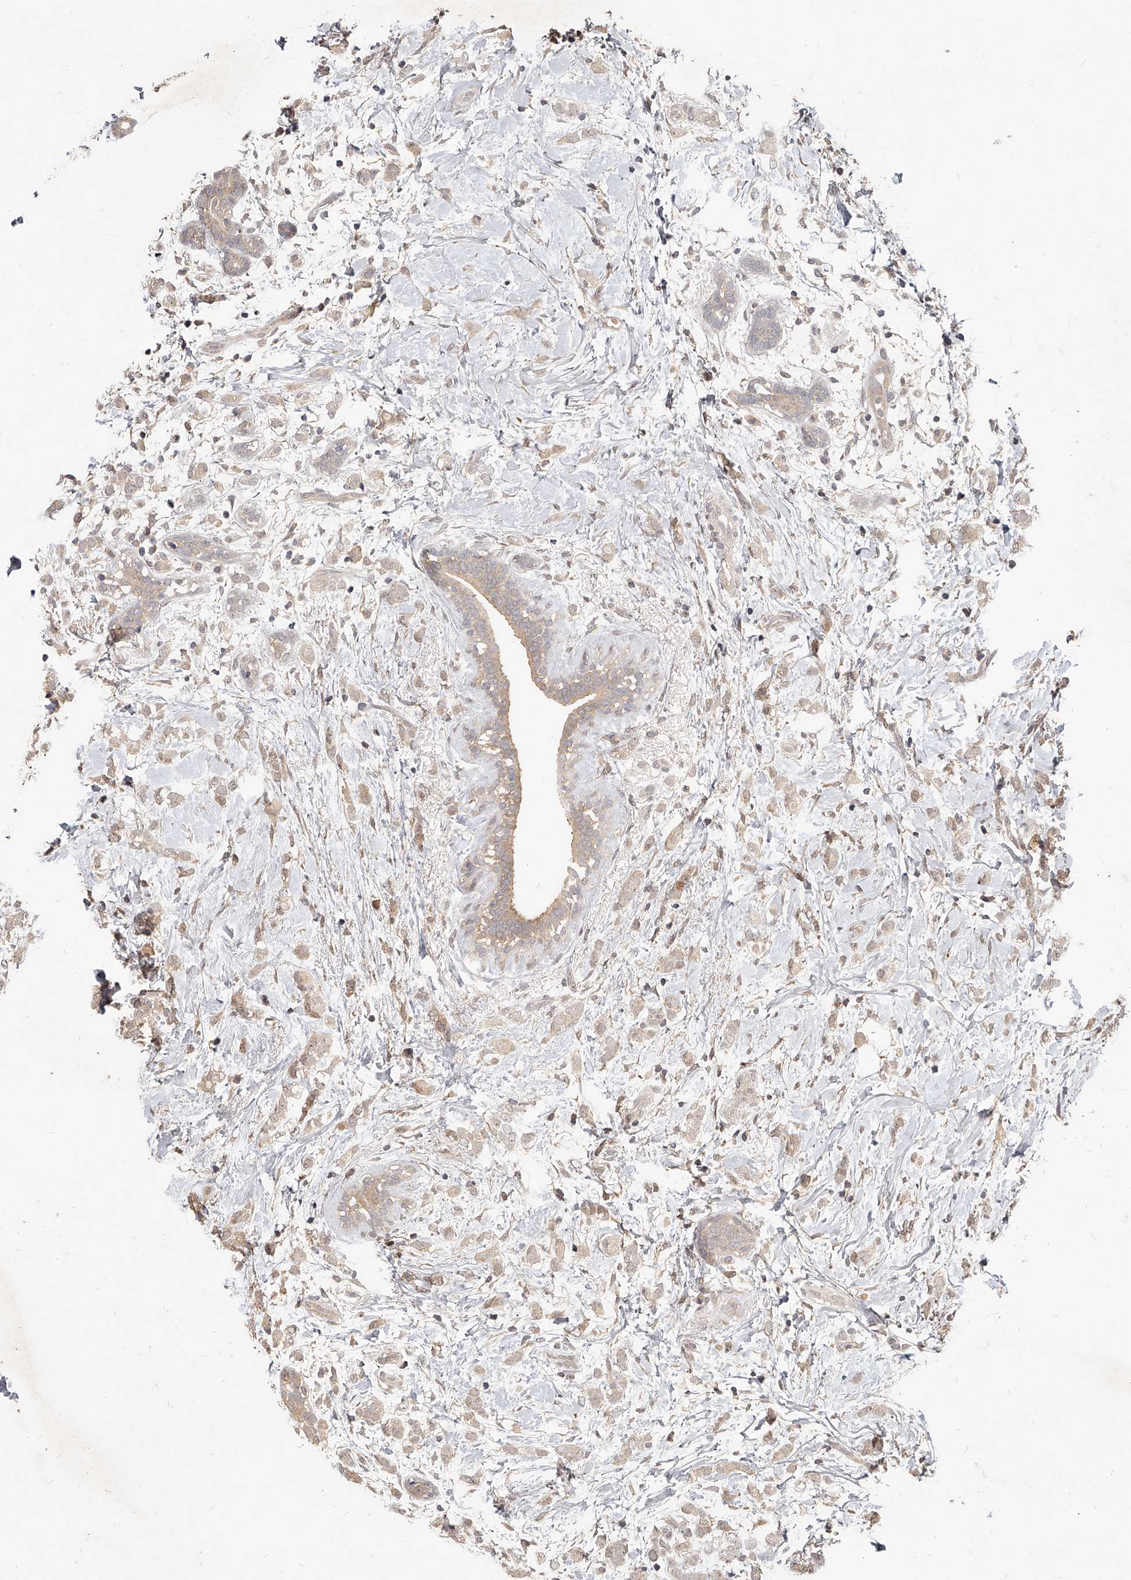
{"staining": {"intensity": "weak", "quantity": "25%-75%", "location": "cytoplasmic/membranous,nuclear"}, "tissue": "breast cancer", "cell_type": "Tumor cells", "image_type": "cancer", "snomed": [{"axis": "morphology", "description": "Normal tissue, NOS"}, {"axis": "morphology", "description": "Lobular carcinoma"}, {"axis": "topography", "description": "Breast"}], "caption": "Tumor cells reveal low levels of weak cytoplasmic/membranous and nuclear staining in approximately 25%-75% of cells in human breast cancer.", "gene": "SLC37A1", "patient": {"sex": "female", "age": 47}}